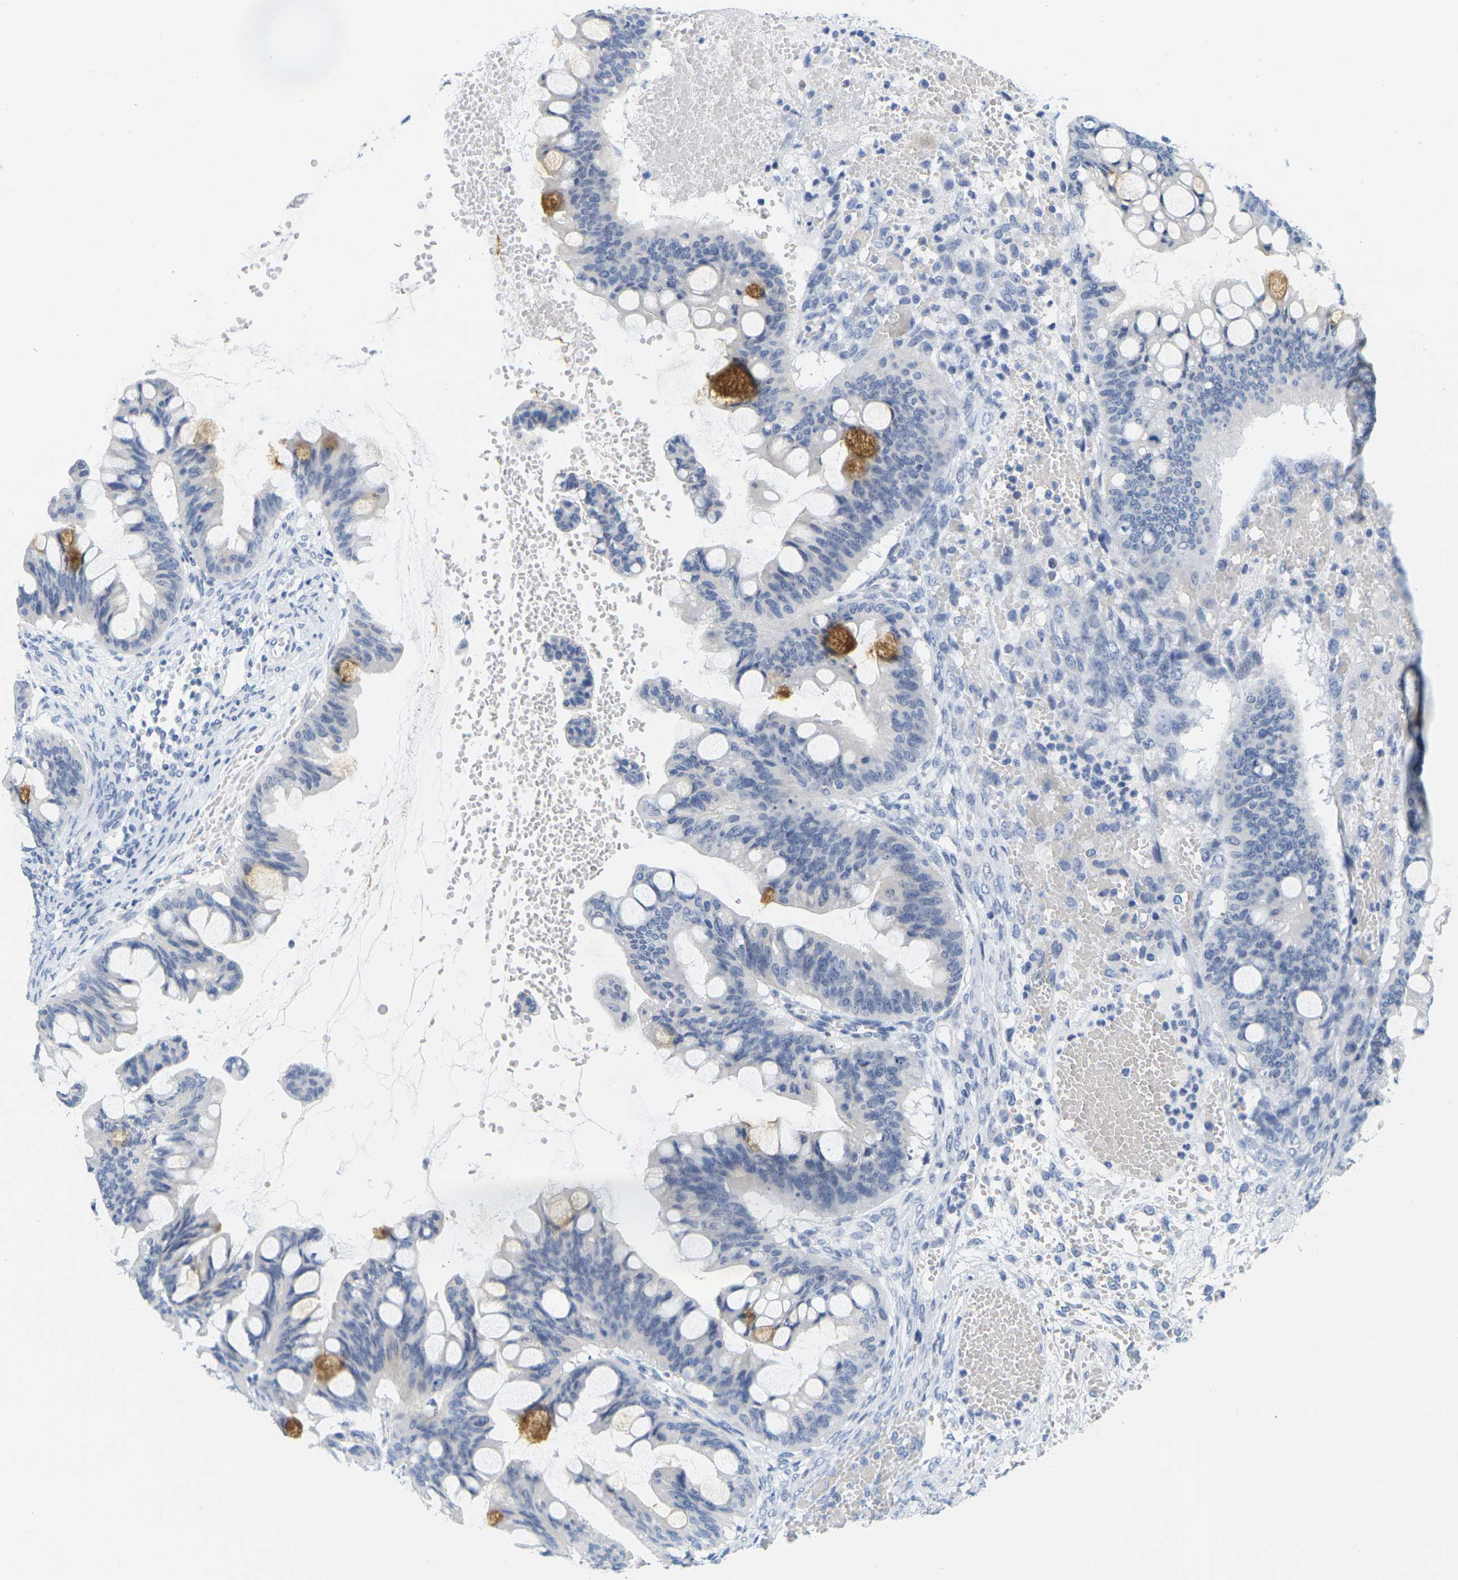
{"staining": {"intensity": "moderate", "quantity": "<25%", "location": "cytoplasmic/membranous"}, "tissue": "ovarian cancer", "cell_type": "Tumor cells", "image_type": "cancer", "snomed": [{"axis": "morphology", "description": "Cystadenocarcinoma, mucinous, NOS"}, {"axis": "topography", "description": "Ovary"}], "caption": "Immunohistochemistry histopathology image of human mucinous cystadenocarcinoma (ovarian) stained for a protein (brown), which reveals low levels of moderate cytoplasmic/membranous expression in about <25% of tumor cells.", "gene": "HLA-DOB", "patient": {"sex": "female", "age": 73}}